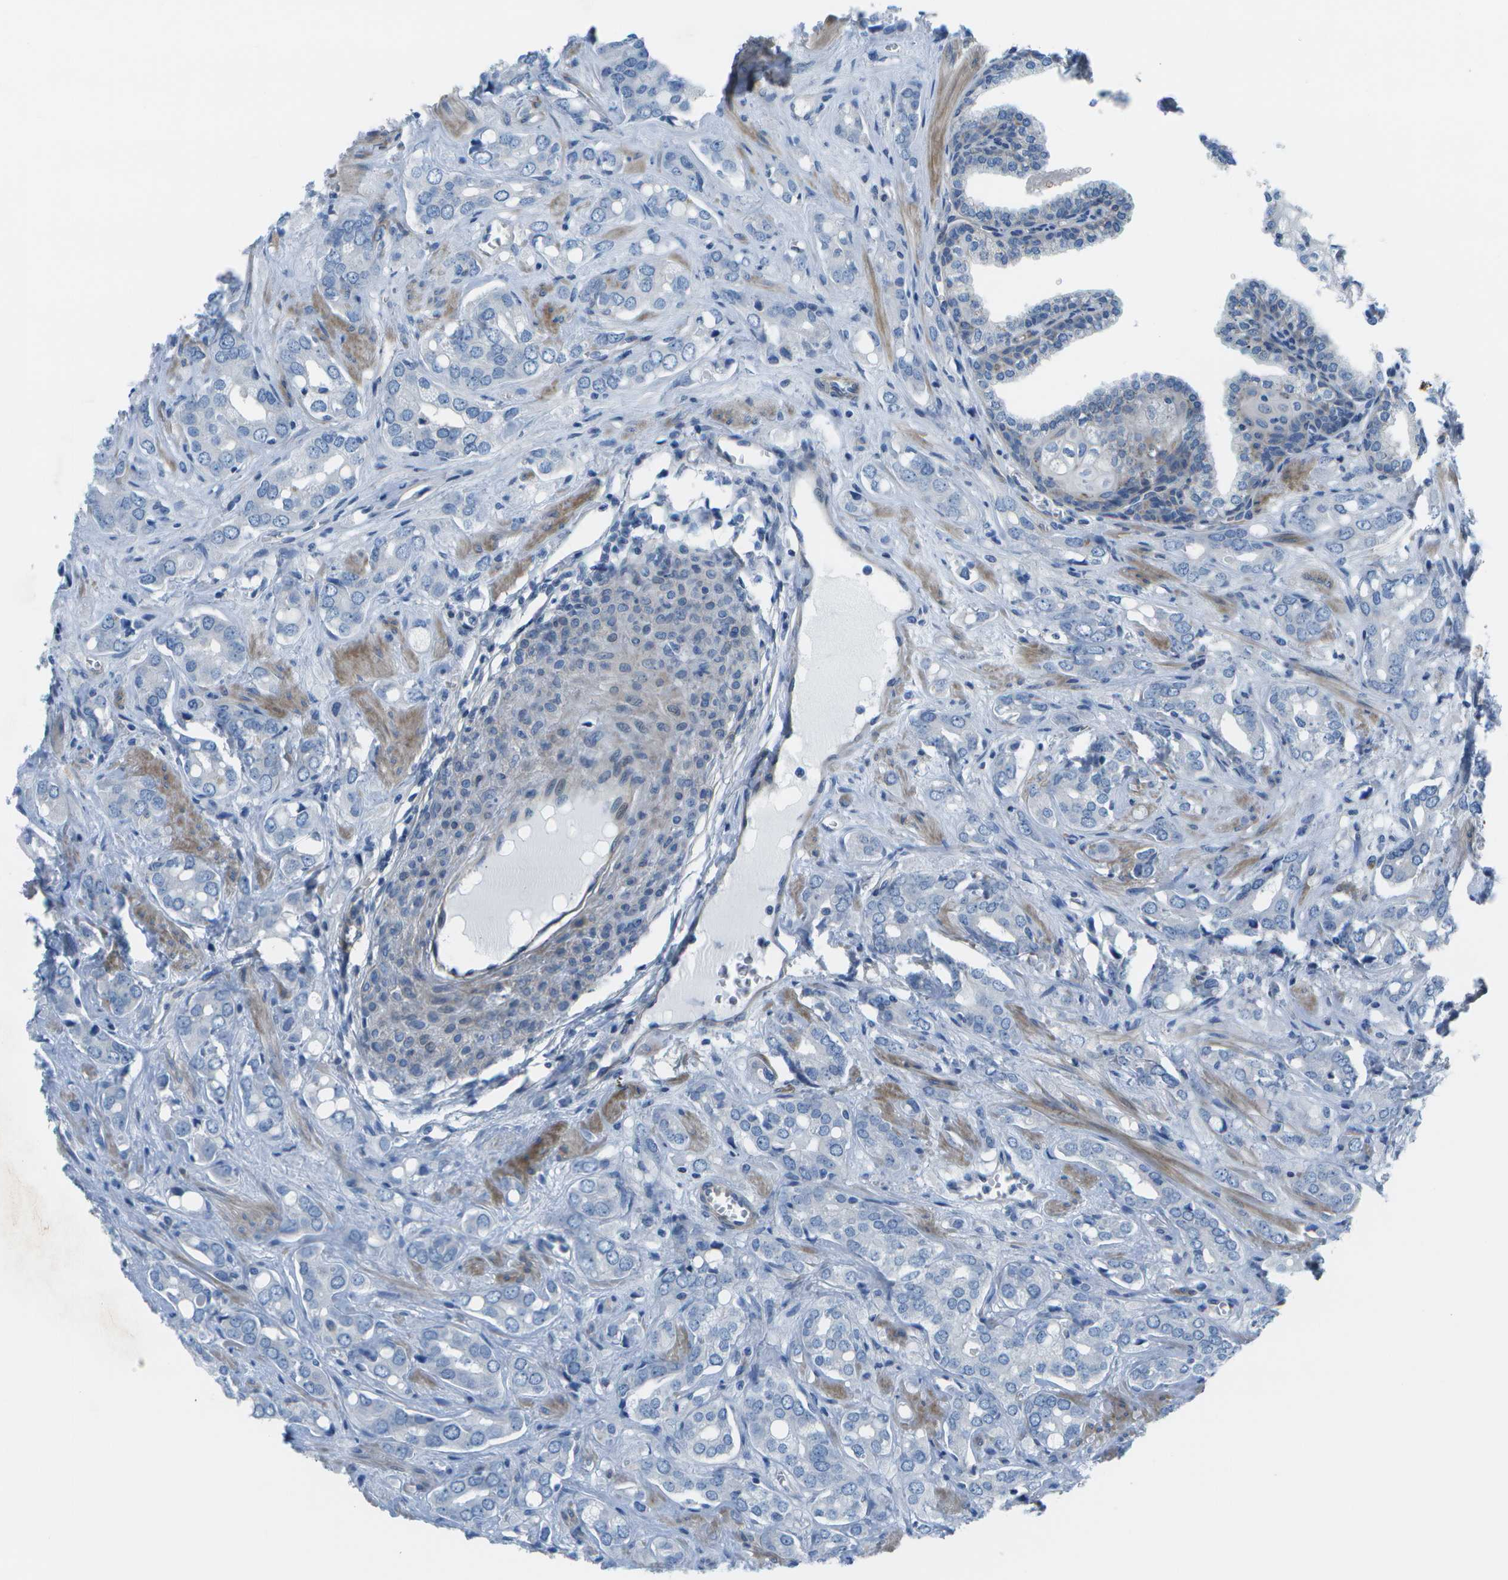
{"staining": {"intensity": "negative", "quantity": "none", "location": "none"}, "tissue": "prostate cancer", "cell_type": "Tumor cells", "image_type": "cancer", "snomed": [{"axis": "morphology", "description": "Adenocarcinoma, High grade"}, {"axis": "topography", "description": "Prostate"}], "caption": "Immunohistochemical staining of prostate adenocarcinoma (high-grade) exhibits no significant positivity in tumor cells. (DAB (3,3'-diaminobenzidine) immunohistochemistry visualized using brightfield microscopy, high magnification).", "gene": "SORBS3", "patient": {"sex": "male", "age": 64}}